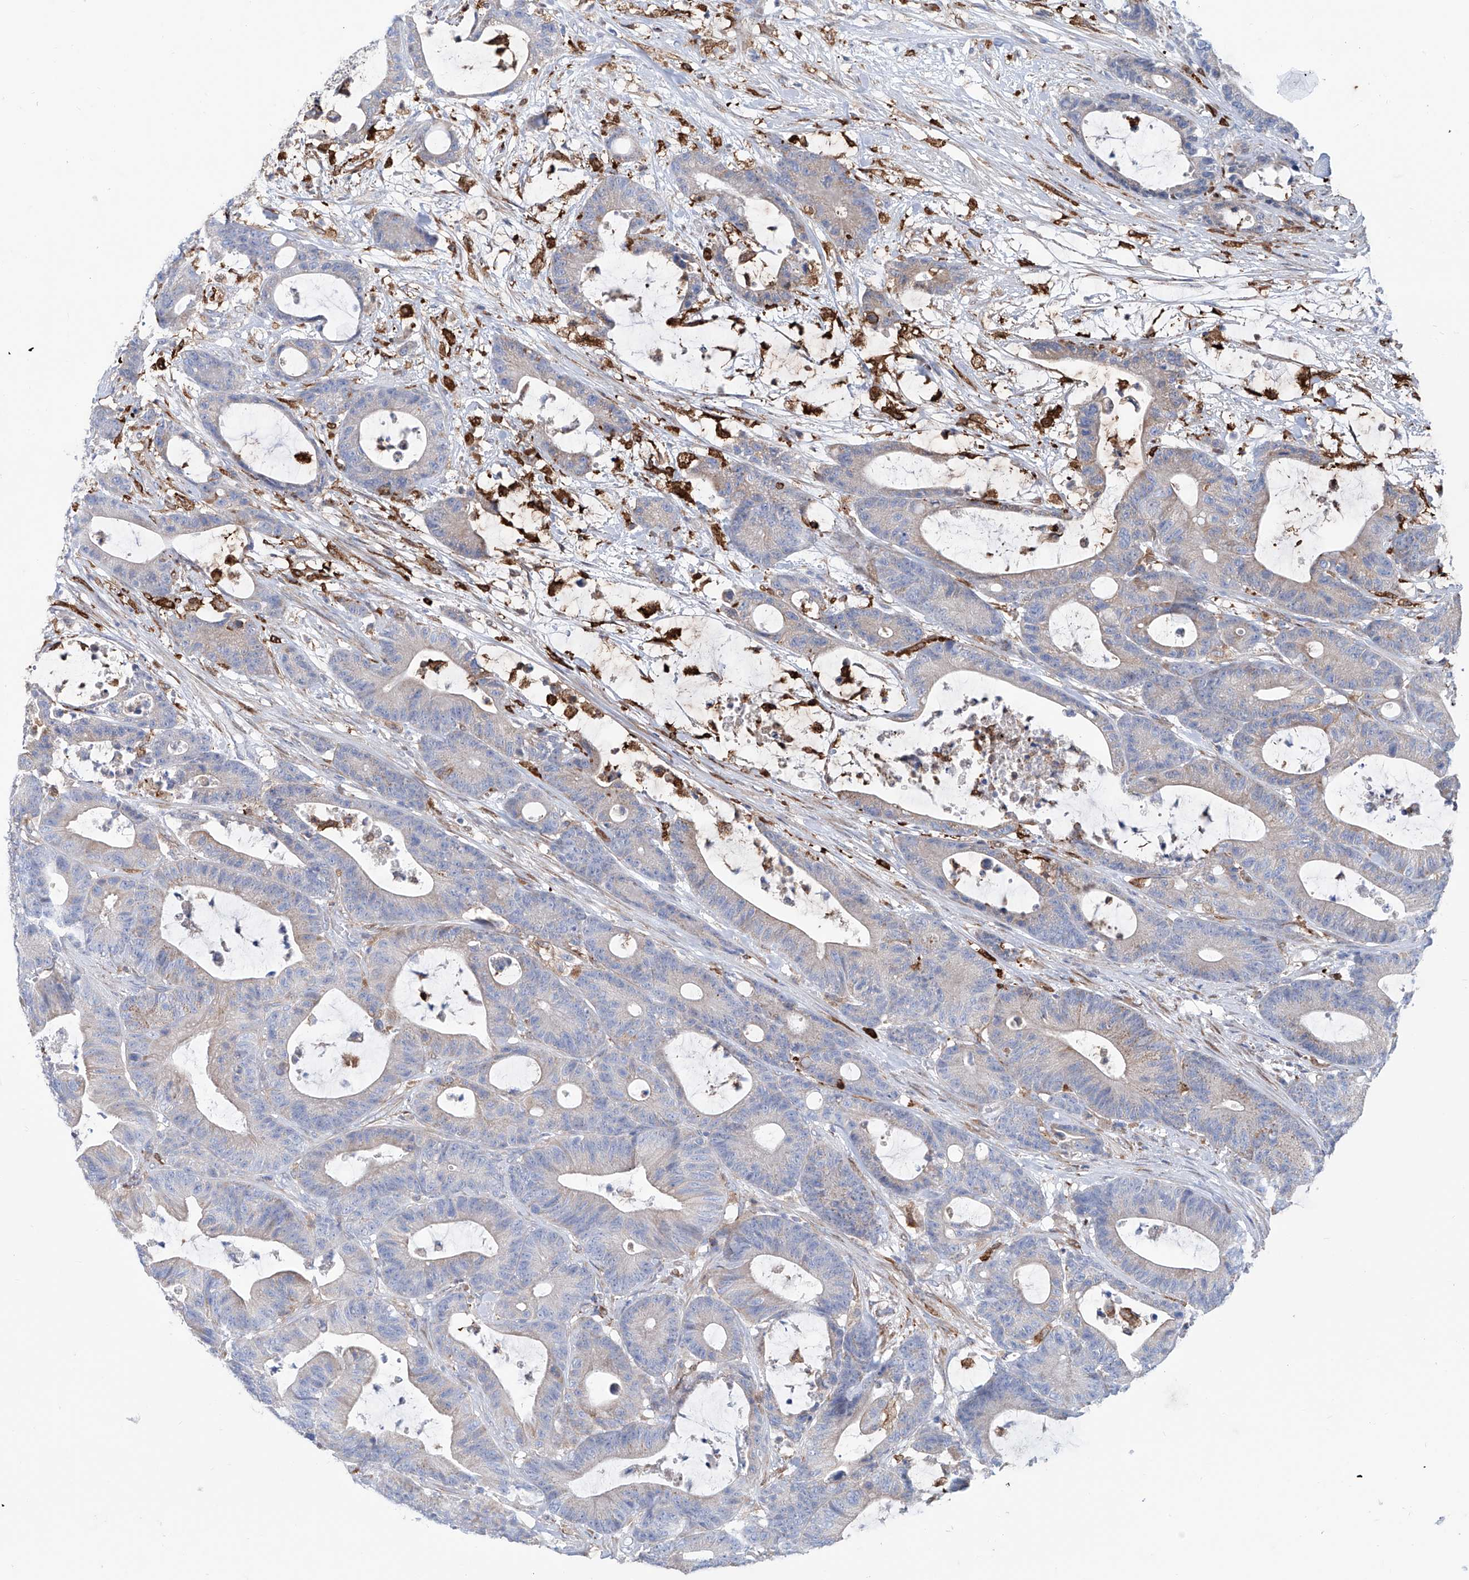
{"staining": {"intensity": "weak", "quantity": "<25%", "location": "cytoplasmic/membranous"}, "tissue": "colorectal cancer", "cell_type": "Tumor cells", "image_type": "cancer", "snomed": [{"axis": "morphology", "description": "Adenocarcinoma, NOS"}, {"axis": "topography", "description": "Colon"}], "caption": "The photomicrograph demonstrates no staining of tumor cells in colorectal cancer.", "gene": "ALDH6A1", "patient": {"sex": "female", "age": 84}}